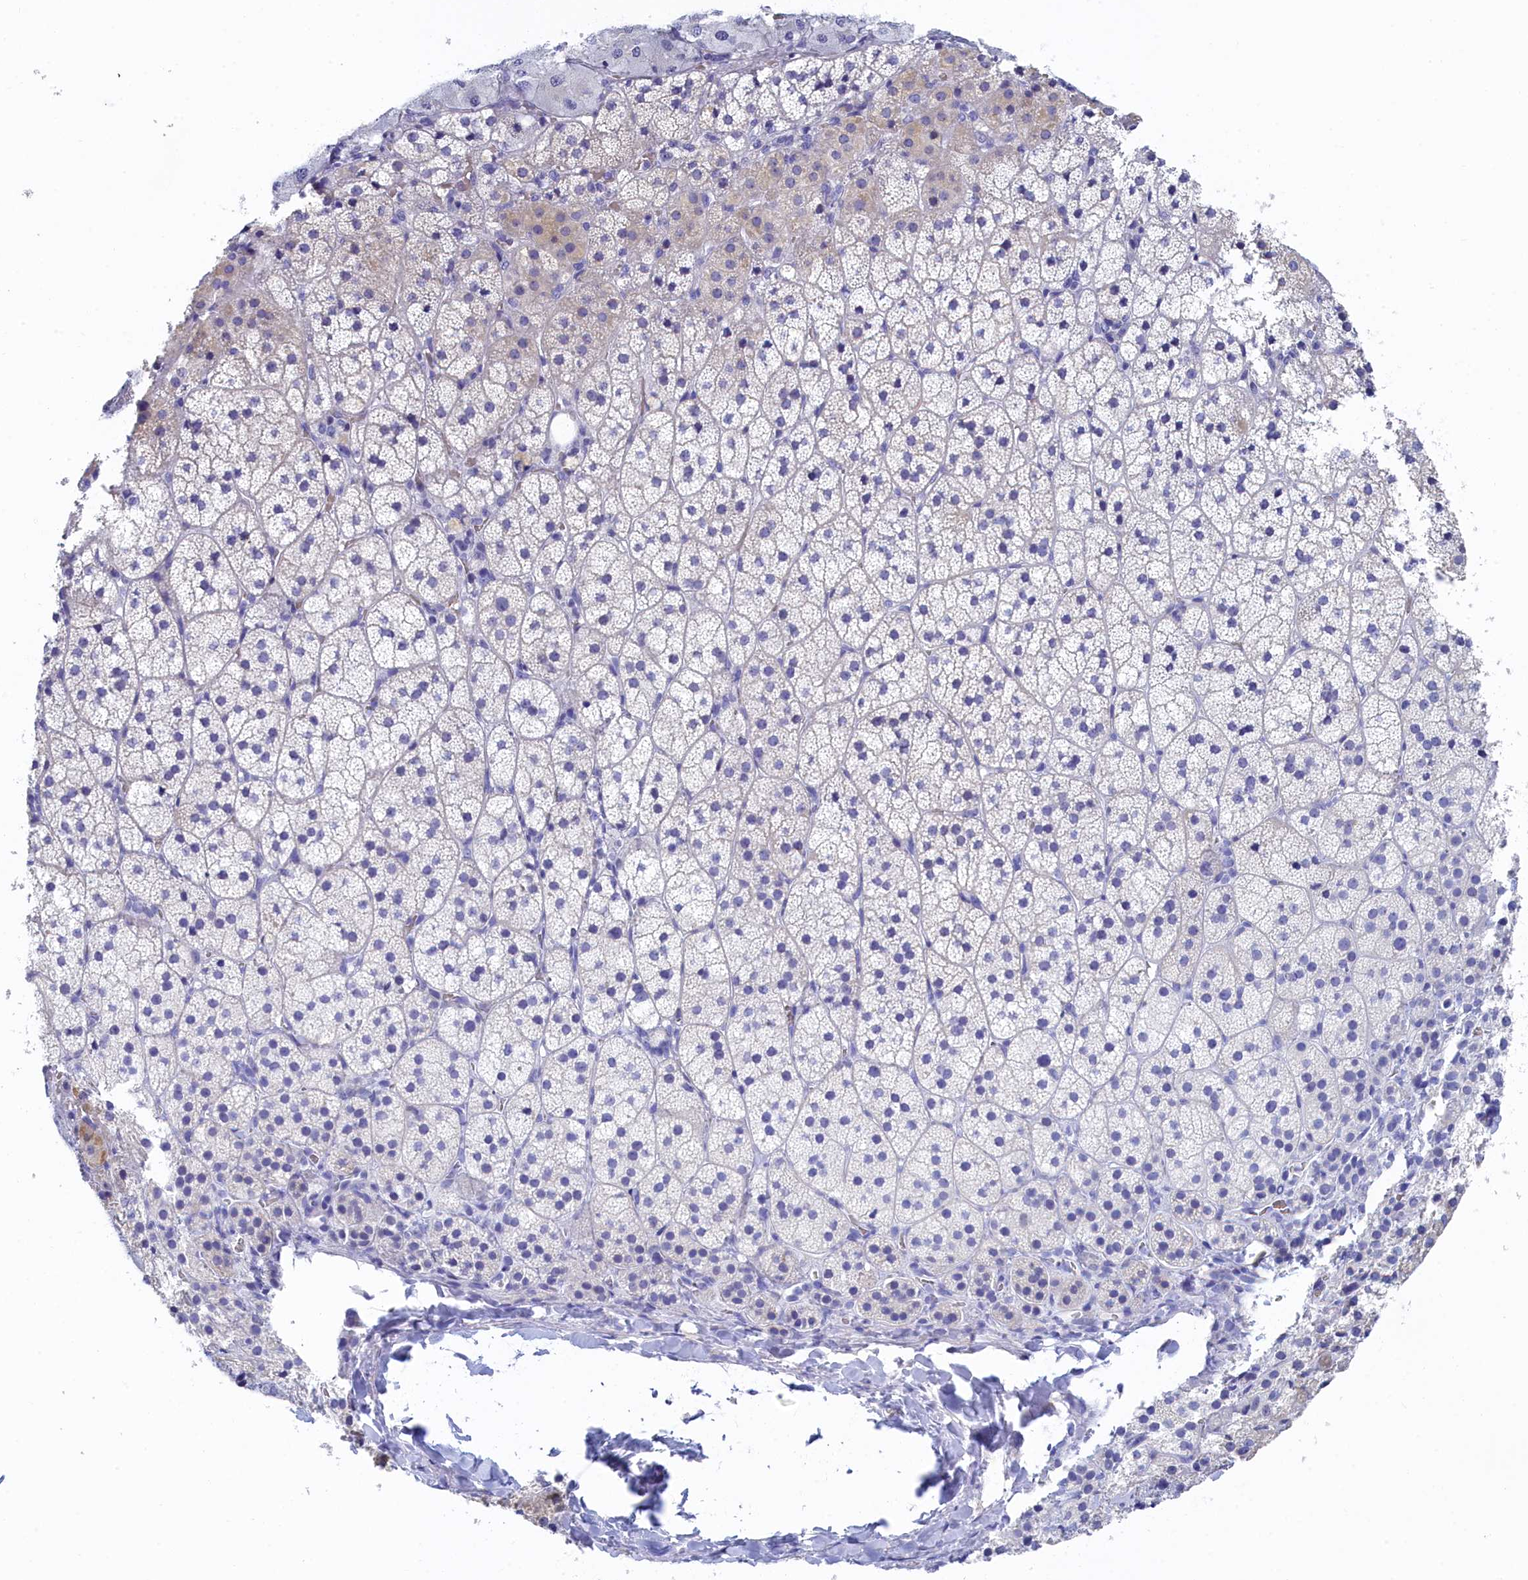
{"staining": {"intensity": "negative", "quantity": "none", "location": "none"}, "tissue": "adrenal gland", "cell_type": "Glandular cells", "image_type": "normal", "snomed": [{"axis": "morphology", "description": "Normal tissue, NOS"}, {"axis": "topography", "description": "Adrenal gland"}], "caption": "An immunohistochemistry histopathology image of unremarkable adrenal gland is shown. There is no staining in glandular cells of adrenal gland. (Brightfield microscopy of DAB (3,3'-diaminobenzidine) IHC at high magnification).", "gene": "TRIM10", "patient": {"sex": "female", "age": 44}}